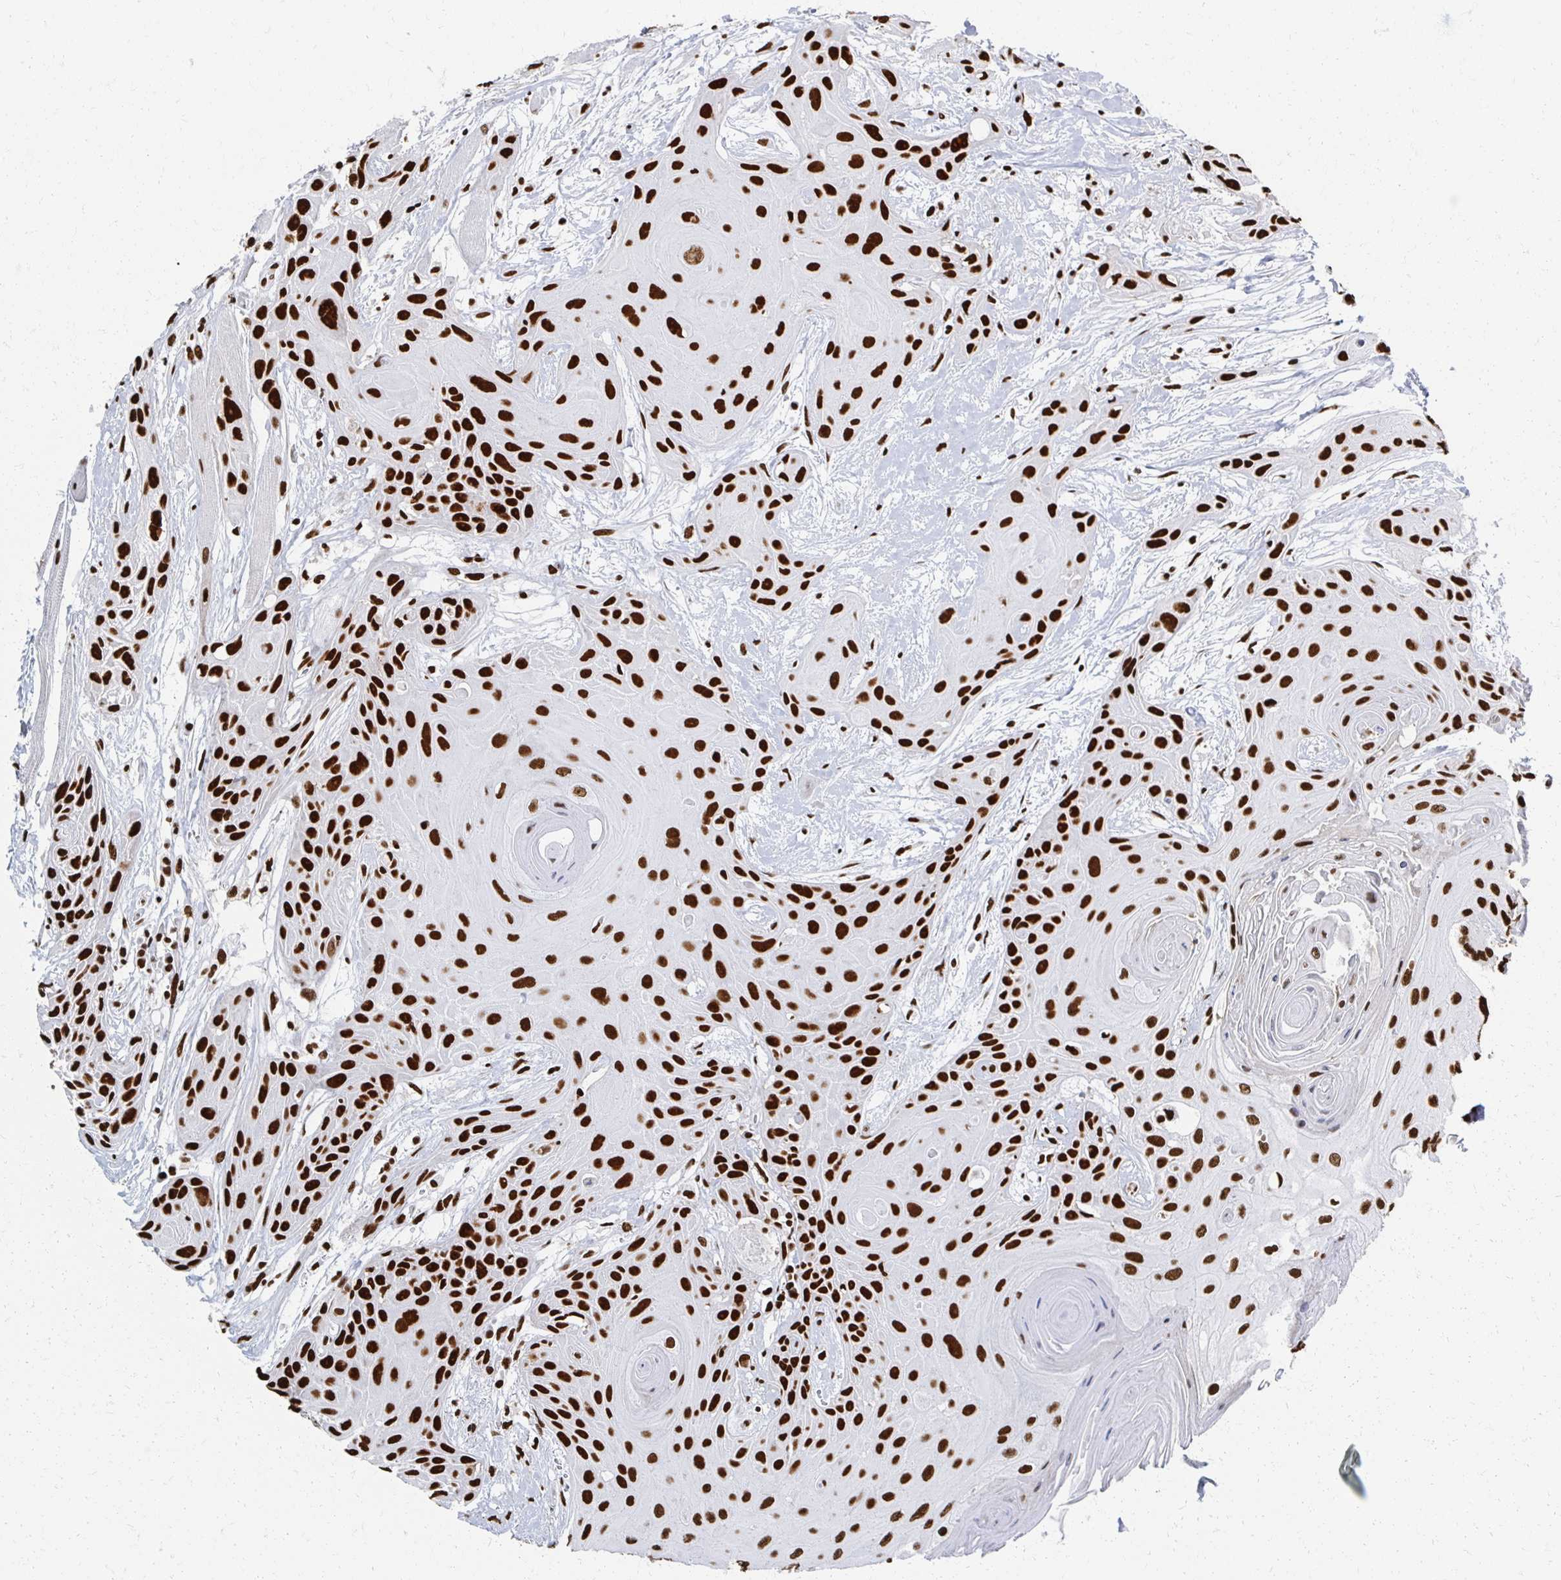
{"staining": {"intensity": "strong", "quantity": ">75%", "location": "nuclear"}, "tissue": "head and neck cancer", "cell_type": "Tumor cells", "image_type": "cancer", "snomed": [{"axis": "morphology", "description": "Squamous cell carcinoma, NOS"}, {"axis": "topography", "description": "Head-Neck"}], "caption": "Squamous cell carcinoma (head and neck) stained for a protein displays strong nuclear positivity in tumor cells.", "gene": "RBBP7", "patient": {"sex": "female", "age": 73}}